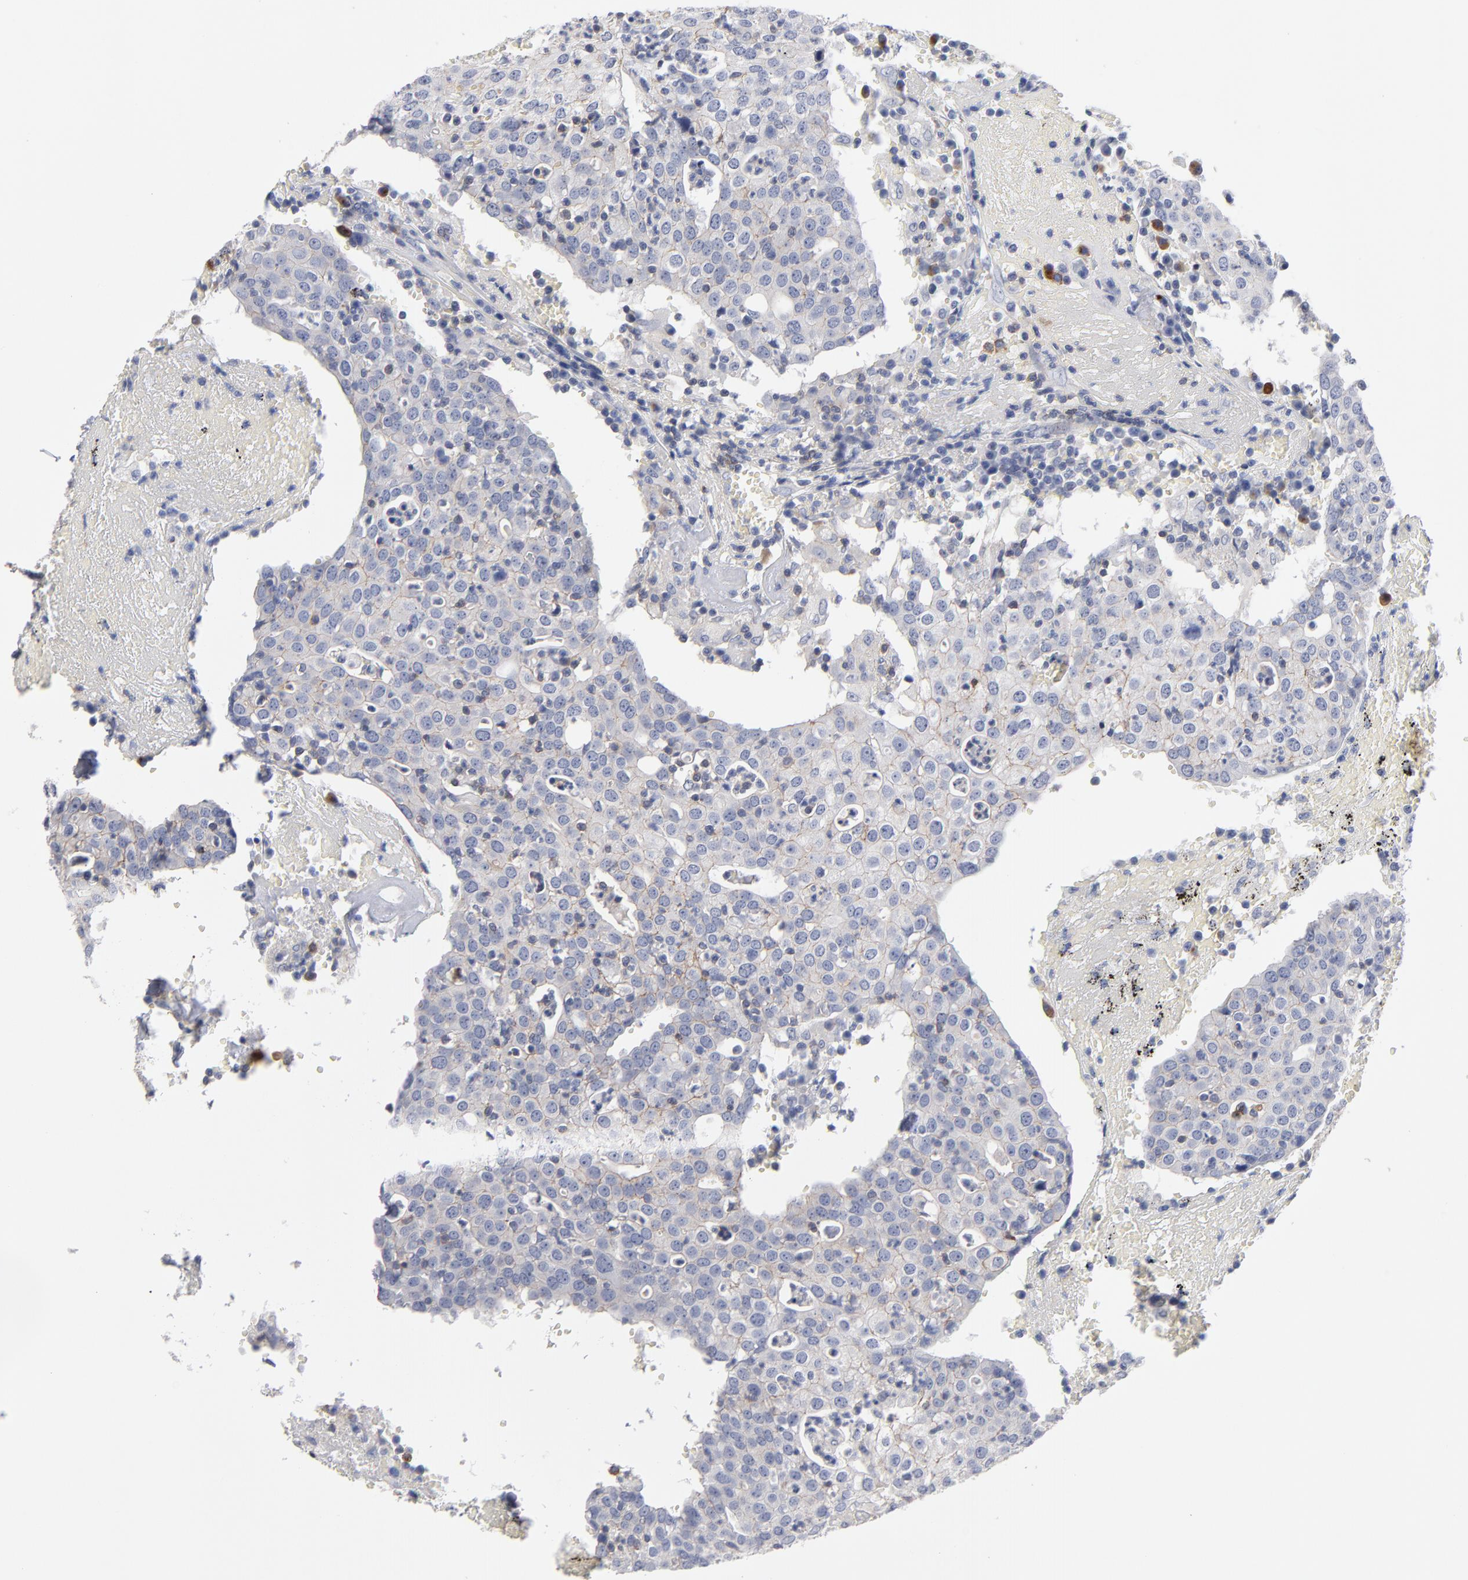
{"staining": {"intensity": "weak", "quantity": "25%-75%", "location": "cytoplasmic/membranous"}, "tissue": "head and neck cancer", "cell_type": "Tumor cells", "image_type": "cancer", "snomed": [{"axis": "morphology", "description": "Adenocarcinoma, NOS"}, {"axis": "topography", "description": "Salivary gland"}, {"axis": "topography", "description": "Head-Neck"}], "caption": "High-magnification brightfield microscopy of head and neck adenocarcinoma stained with DAB (brown) and counterstained with hematoxylin (blue). tumor cells exhibit weak cytoplasmic/membranous staining is seen in about25%-75% of cells. The staining was performed using DAB, with brown indicating positive protein expression. Nuclei are stained blue with hematoxylin.", "gene": "PDLIM2", "patient": {"sex": "female", "age": 65}}